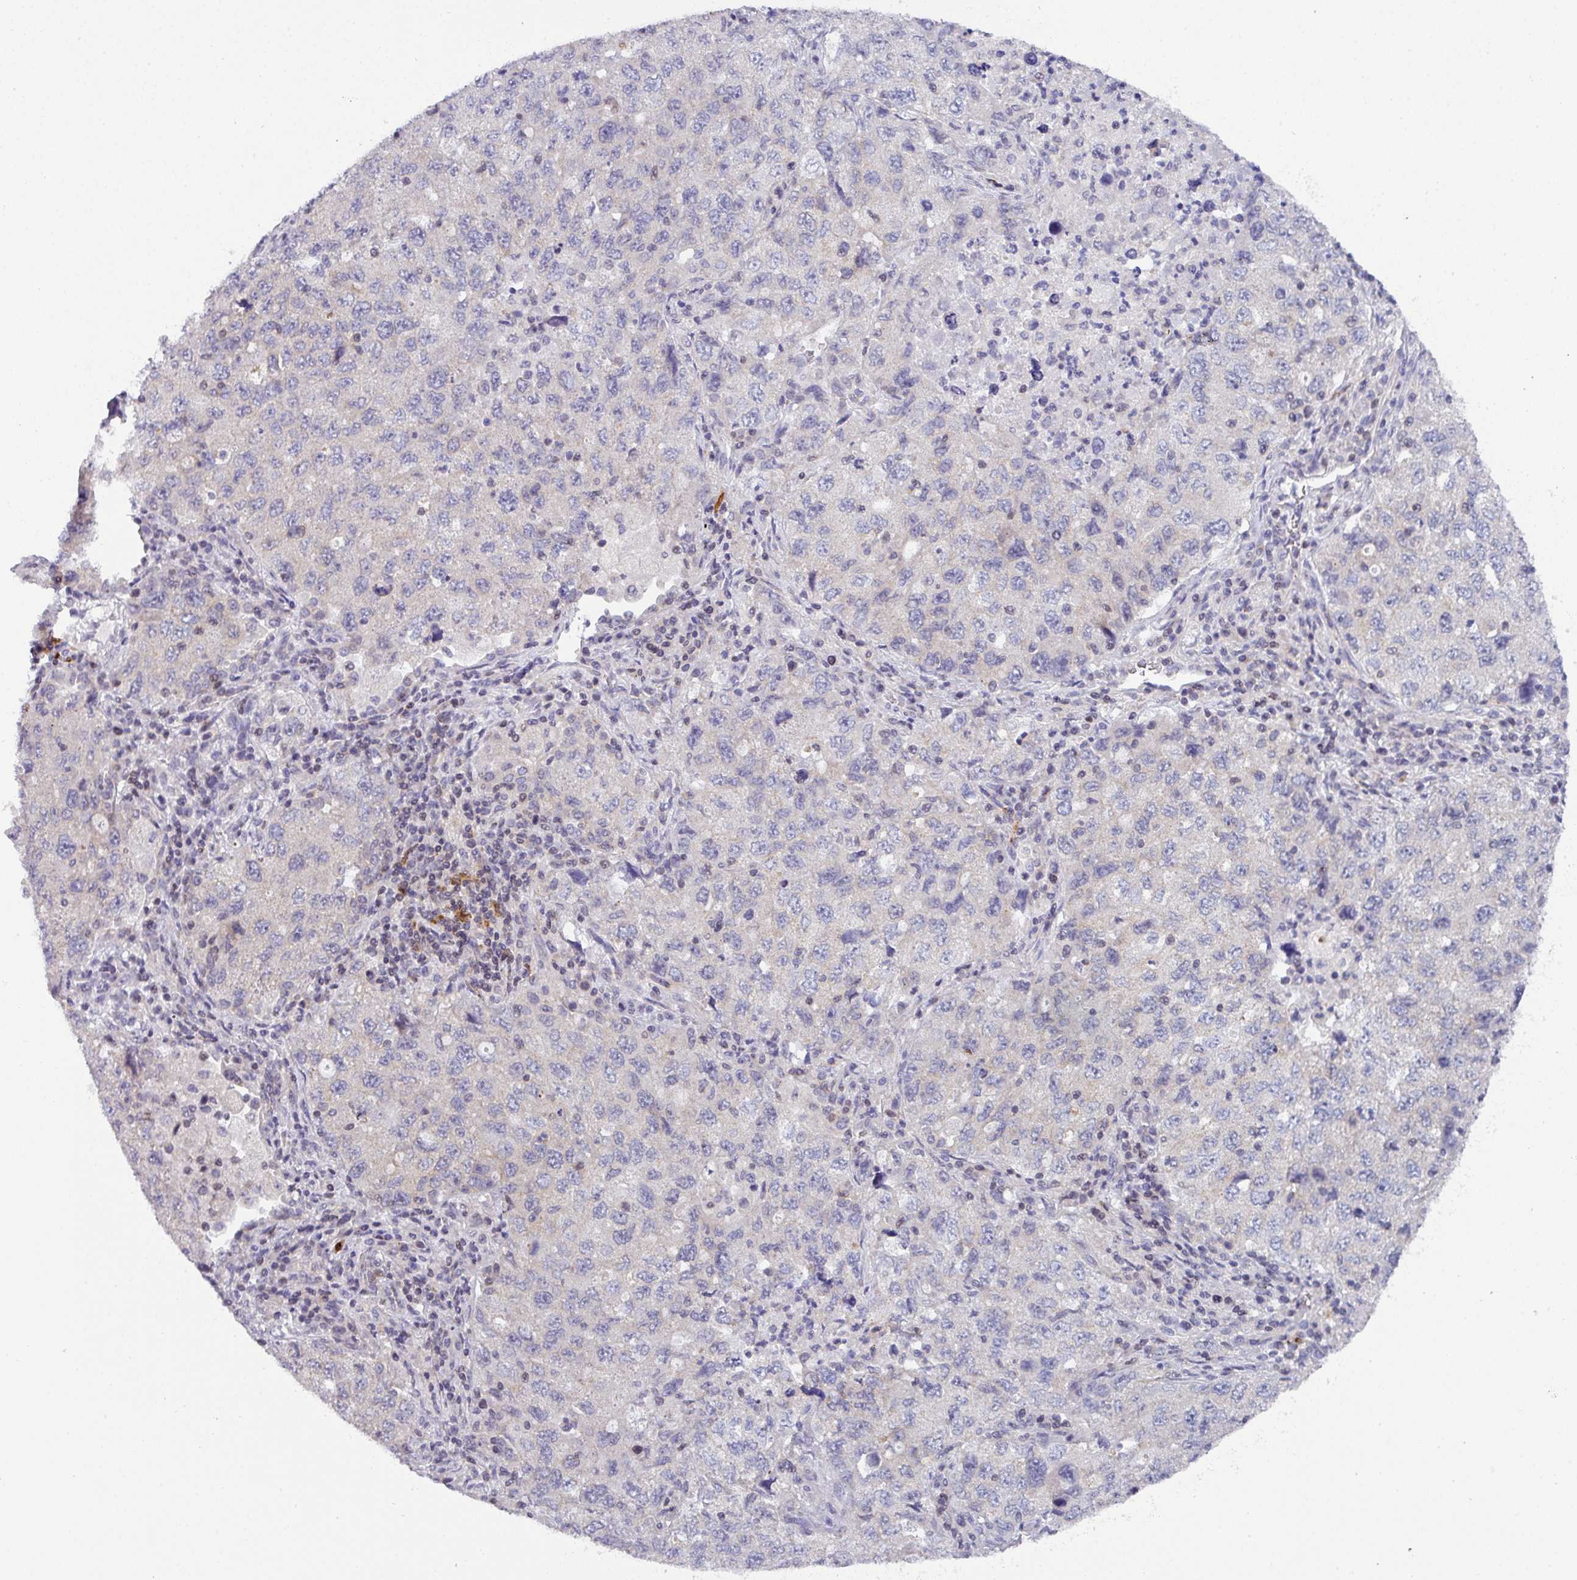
{"staining": {"intensity": "negative", "quantity": "none", "location": "none"}, "tissue": "lung cancer", "cell_type": "Tumor cells", "image_type": "cancer", "snomed": [{"axis": "morphology", "description": "Adenocarcinoma, NOS"}, {"axis": "topography", "description": "Lung"}], "caption": "Histopathology image shows no protein expression in tumor cells of lung cancer tissue.", "gene": "DCAF12L2", "patient": {"sex": "female", "age": 57}}